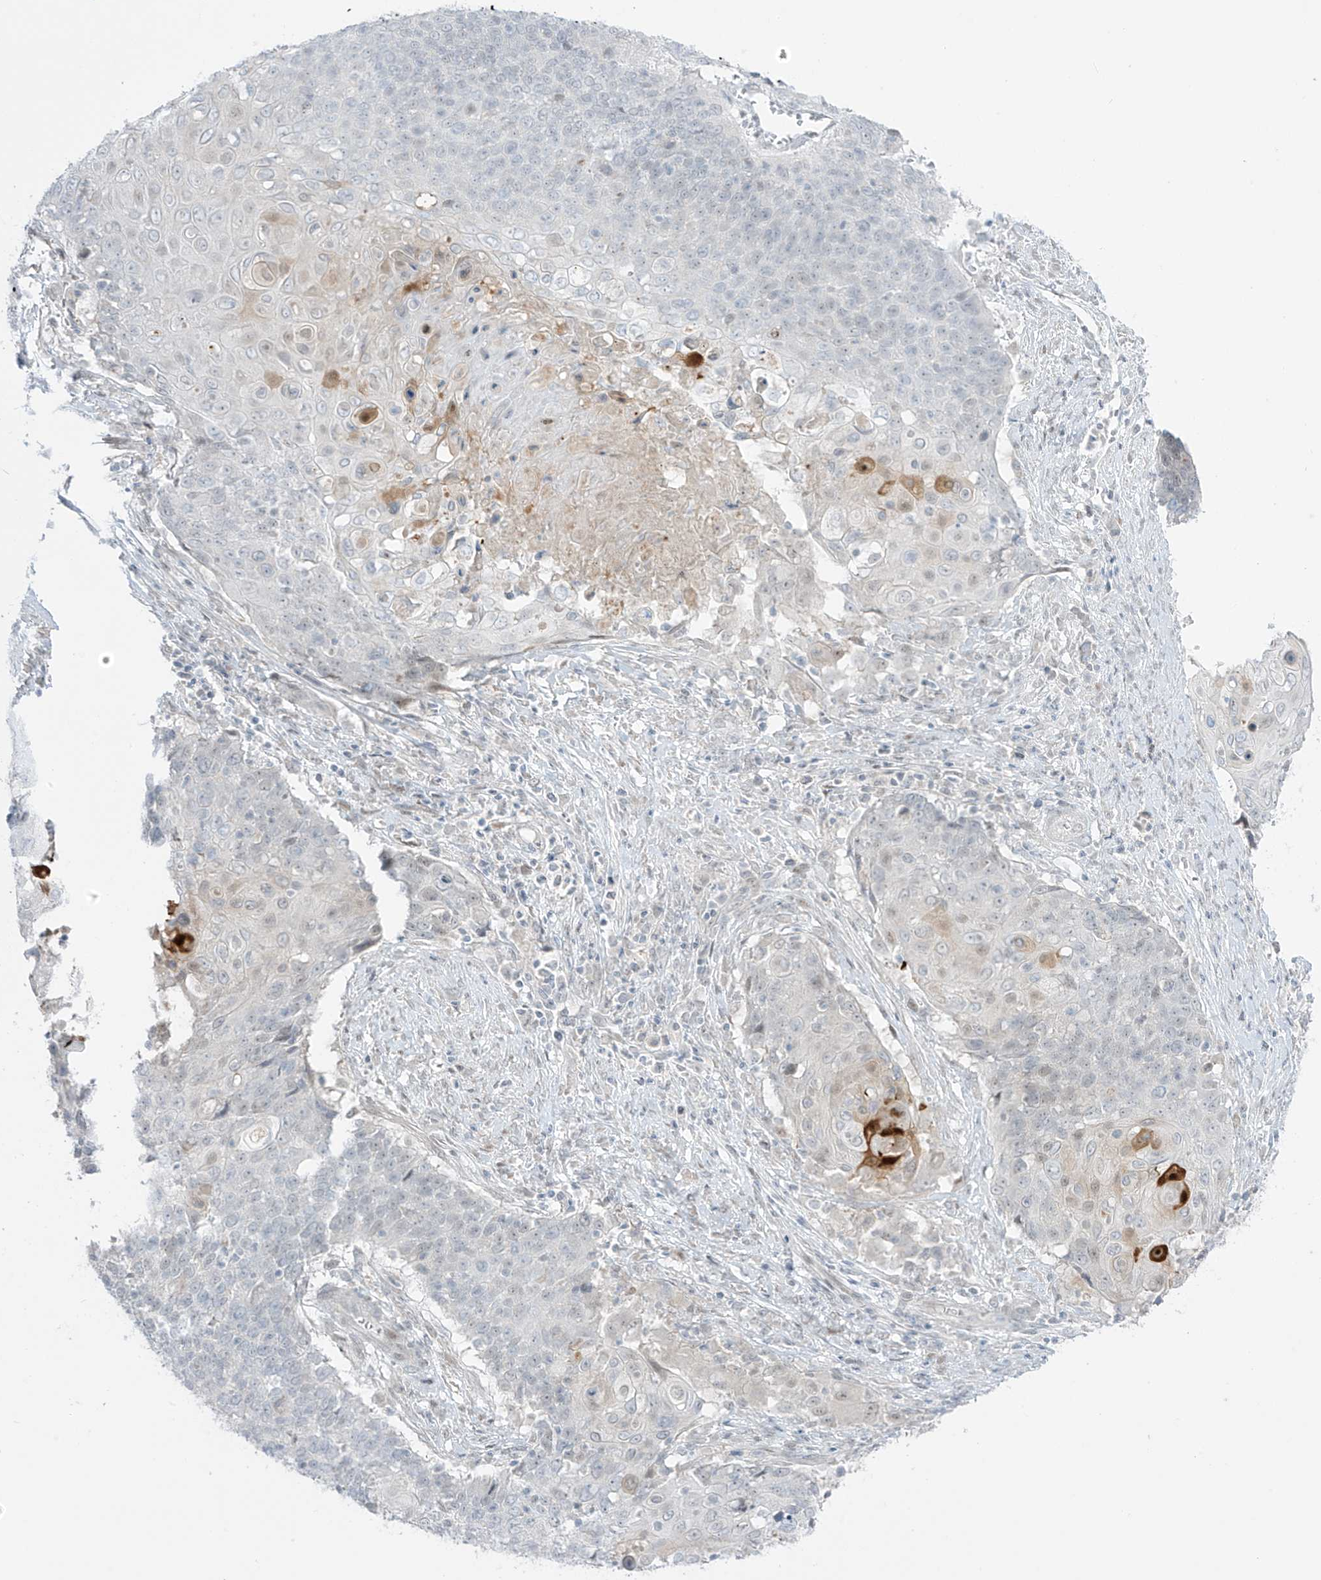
{"staining": {"intensity": "negative", "quantity": "none", "location": "none"}, "tissue": "cervical cancer", "cell_type": "Tumor cells", "image_type": "cancer", "snomed": [{"axis": "morphology", "description": "Squamous cell carcinoma, NOS"}, {"axis": "topography", "description": "Cervix"}], "caption": "The micrograph reveals no staining of tumor cells in cervical cancer (squamous cell carcinoma). (Immunohistochemistry (ihc), brightfield microscopy, high magnification).", "gene": "ASPRV1", "patient": {"sex": "female", "age": 39}}